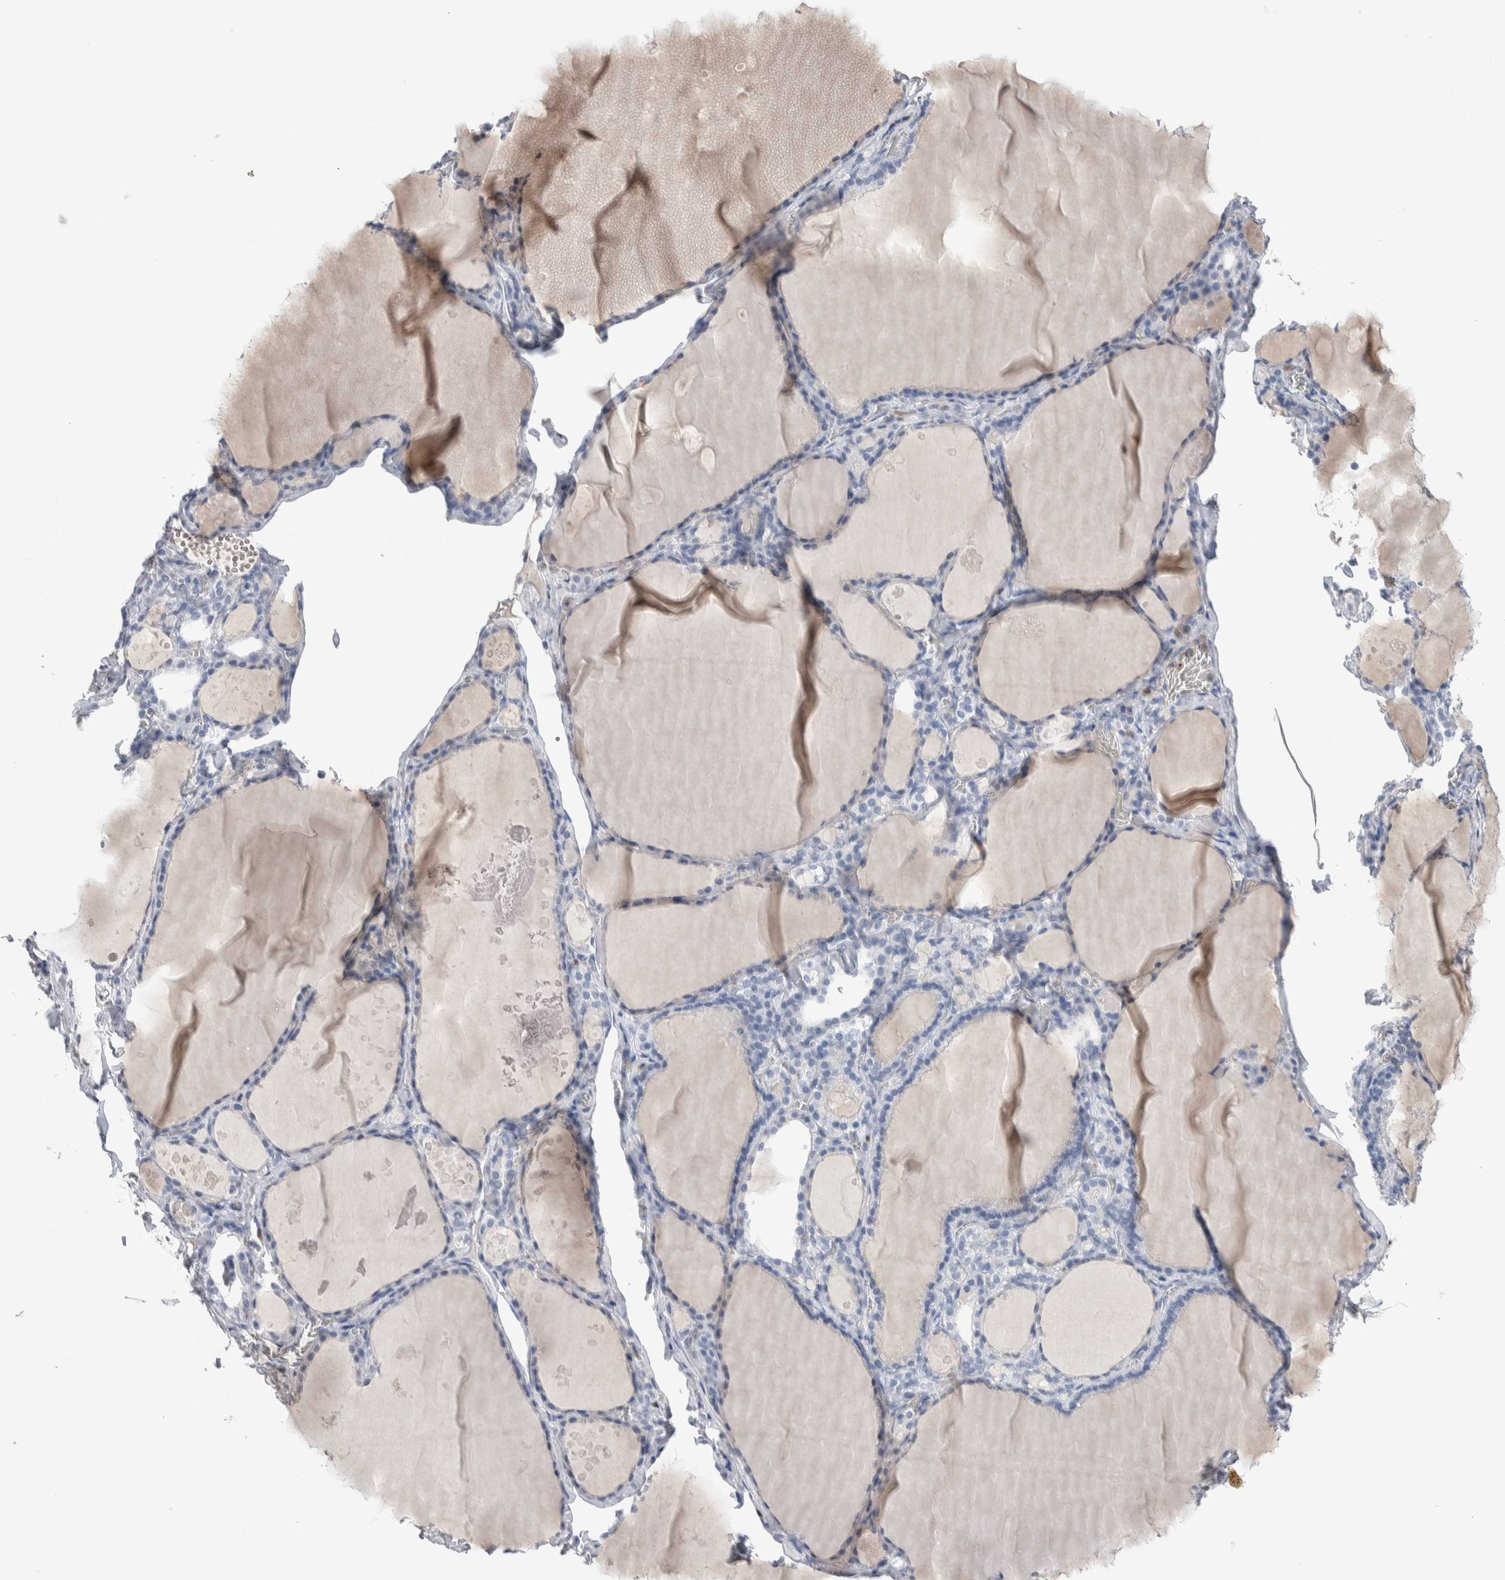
{"staining": {"intensity": "negative", "quantity": "none", "location": "none"}, "tissue": "thyroid gland", "cell_type": "Glandular cells", "image_type": "normal", "snomed": [{"axis": "morphology", "description": "Normal tissue, NOS"}, {"axis": "topography", "description": "Thyroid gland"}], "caption": "This micrograph is of normal thyroid gland stained with immunohistochemistry (IHC) to label a protein in brown with the nuclei are counter-stained blue. There is no expression in glandular cells.", "gene": "LURAP1L", "patient": {"sex": "male", "age": 56}}